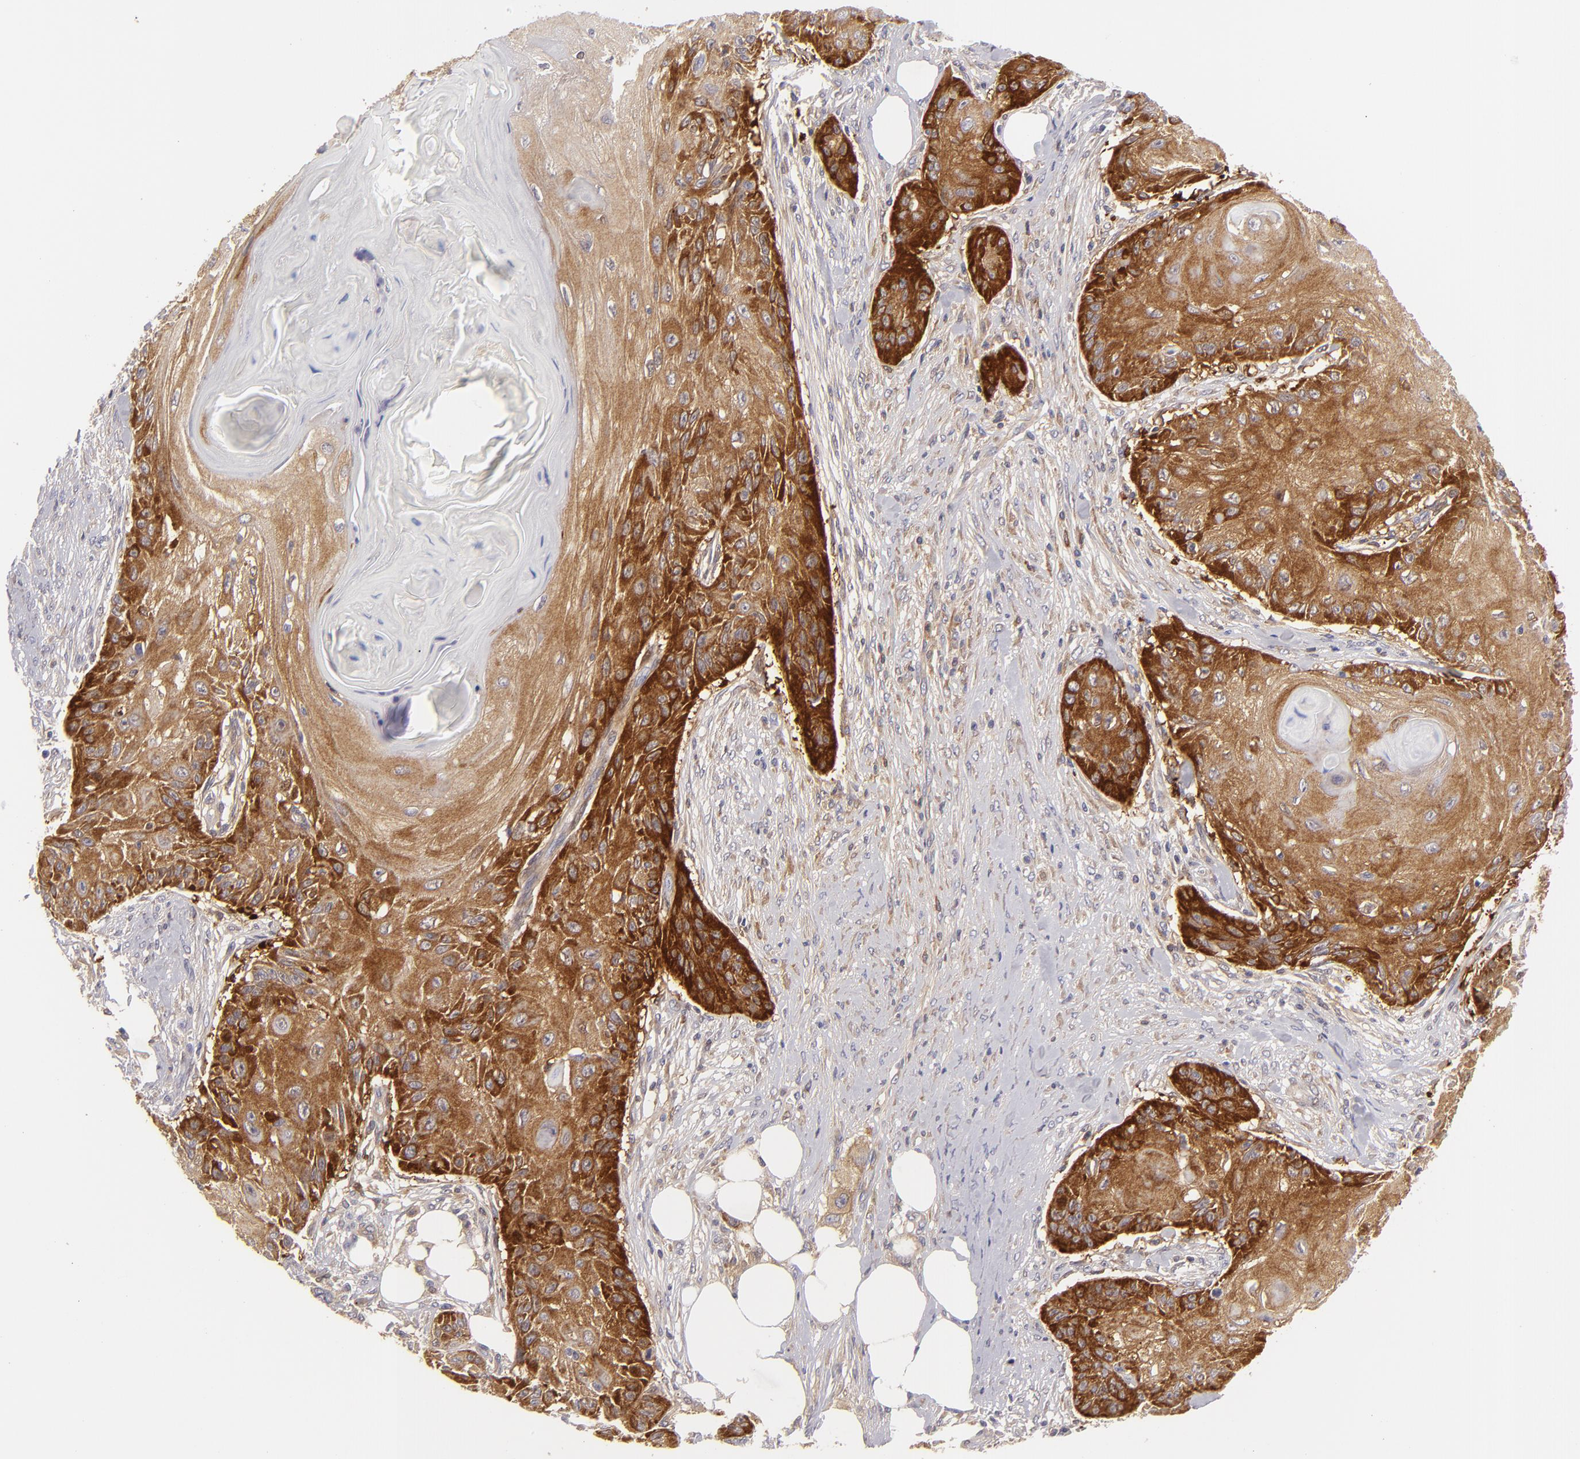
{"staining": {"intensity": "strong", "quantity": ">75%", "location": "cytoplasmic/membranous"}, "tissue": "skin cancer", "cell_type": "Tumor cells", "image_type": "cancer", "snomed": [{"axis": "morphology", "description": "Squamous cell carcinoma, NOS"}, {"axis": "topography", "description": "Skin"}], "caption": "Immunohistochemistry (DAB (3,3'-diaminobenzidine)) staining of skin squamous cell carcinoma demonstrates strong cytoplasmic/membranous protein staining in about >75% of tumor cells.", "gene": "MMP10", "patient": {"sex": "female", "age": 88}}